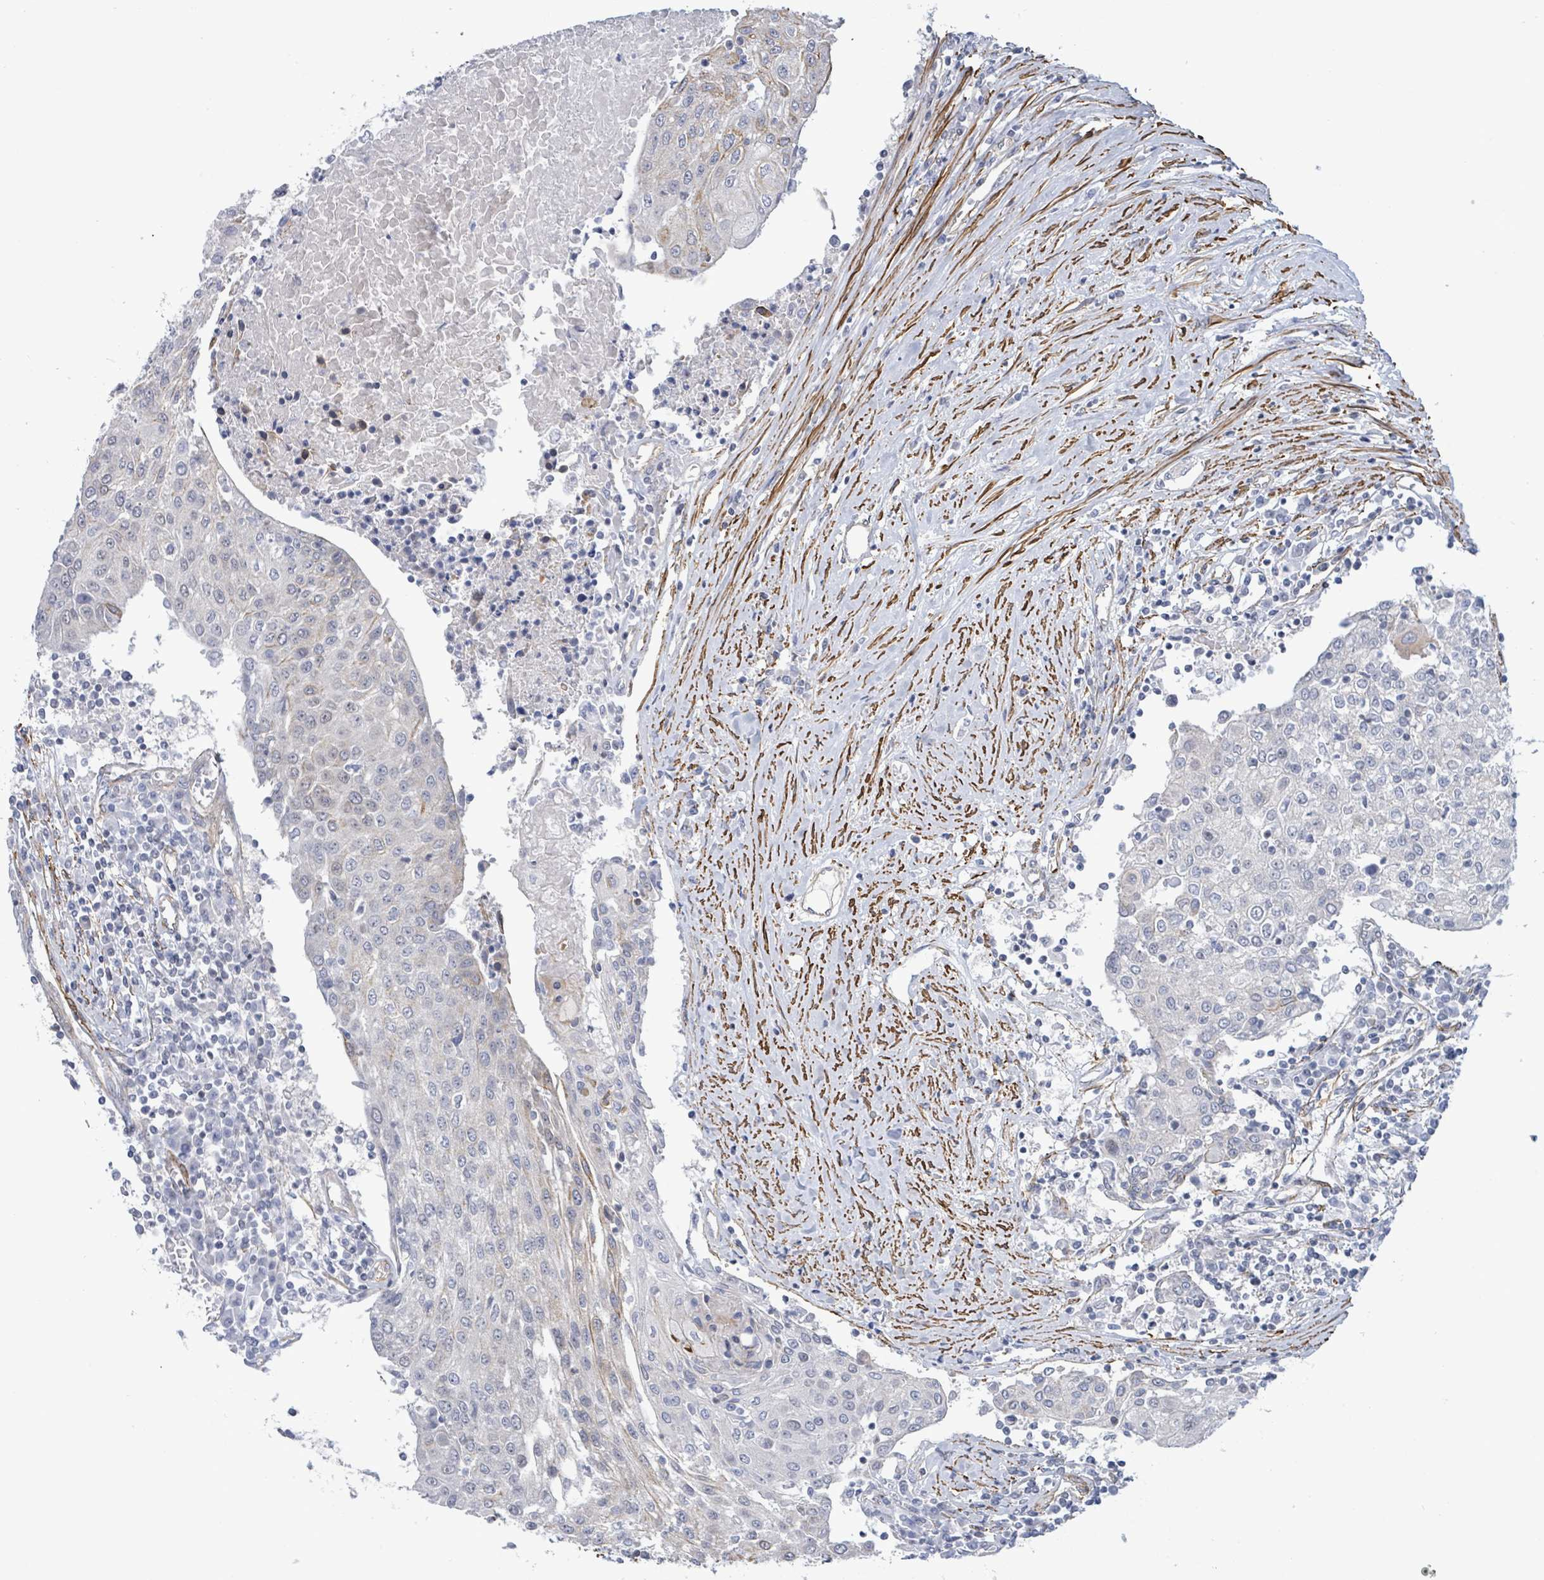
{"staining": {"intensity": "negative", "quantity": "none", "location": "none"}, "tissue": "urothelial cancer", "cell_type": "Tumor cells", "image_type": "cancer", "snomed": [{"axis": "morphology", "description": "Urothelial carcinoma, High grade"}, {"axis": "topography", "description": "Urinary bladder"}], "caption": "The image demonstrates no staining of tumor cells in urothelial carcinoma (high-grade).", "gene": "DMRTC1B", "patient": {"sex": "female", "age": 85}}